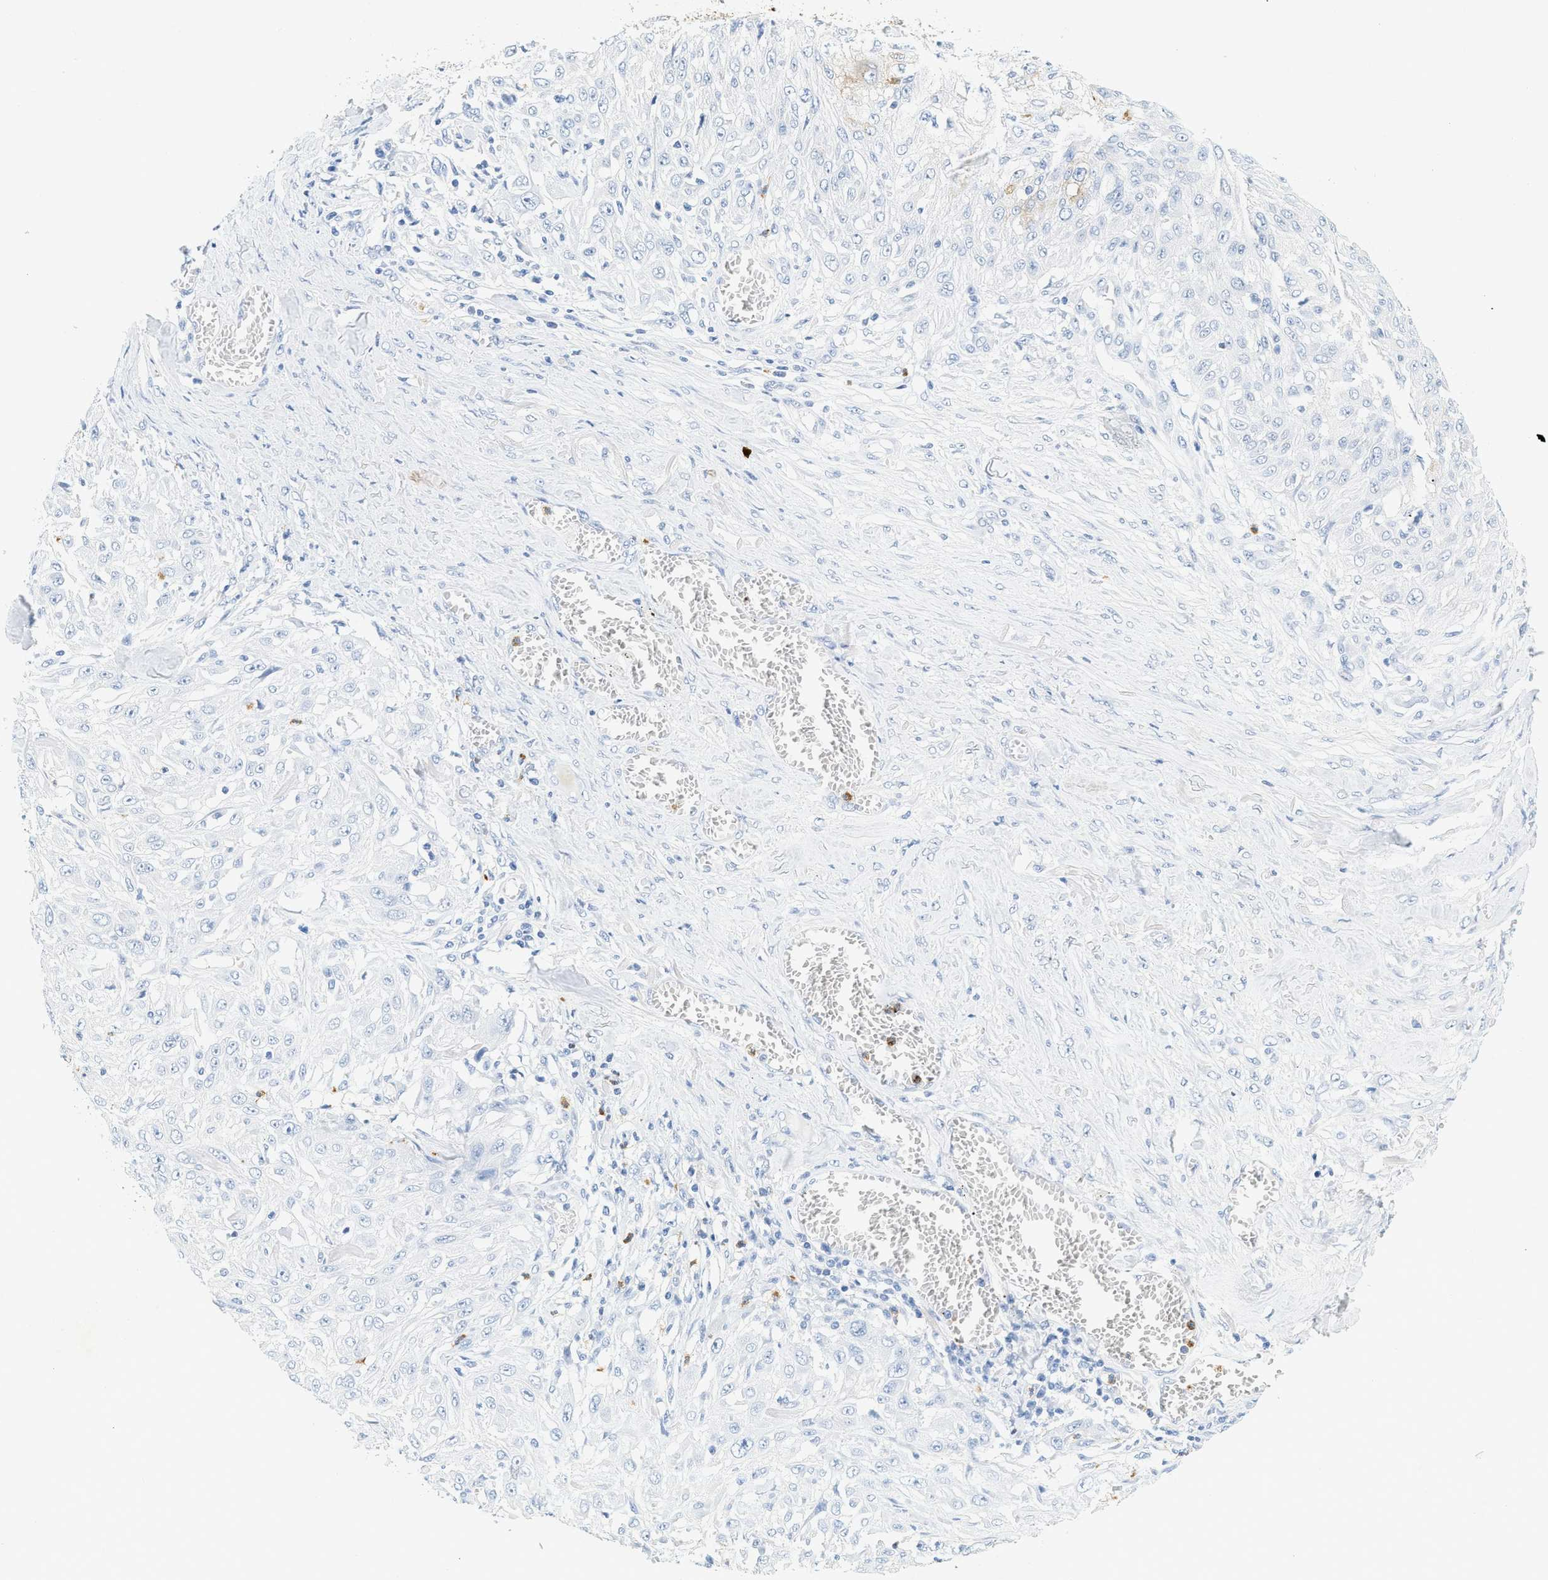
{"staining": {"intensity": "negative", "quantity": "none", "location": "none"}, "tissue": "skin cancer", "cell_type": "Tumor cells", "image_type": "cancer", "snomed": [{"axis": "morphology", "description": "Squamous cell carcinoma, NOS"}, {"axis": "morphology", "description": "Squamous cell carcinoma, metastatic, NOS"}, {"axis": "topography", "description": "Skin"}, {"axis": "topography", "description": "Lymph node"}], "caption": "IHC of human skin squamous cell carcinoma shows no expression in tumor cells.", "gene": "LCN2", "patient": {"sex": "male", "age": 75}}